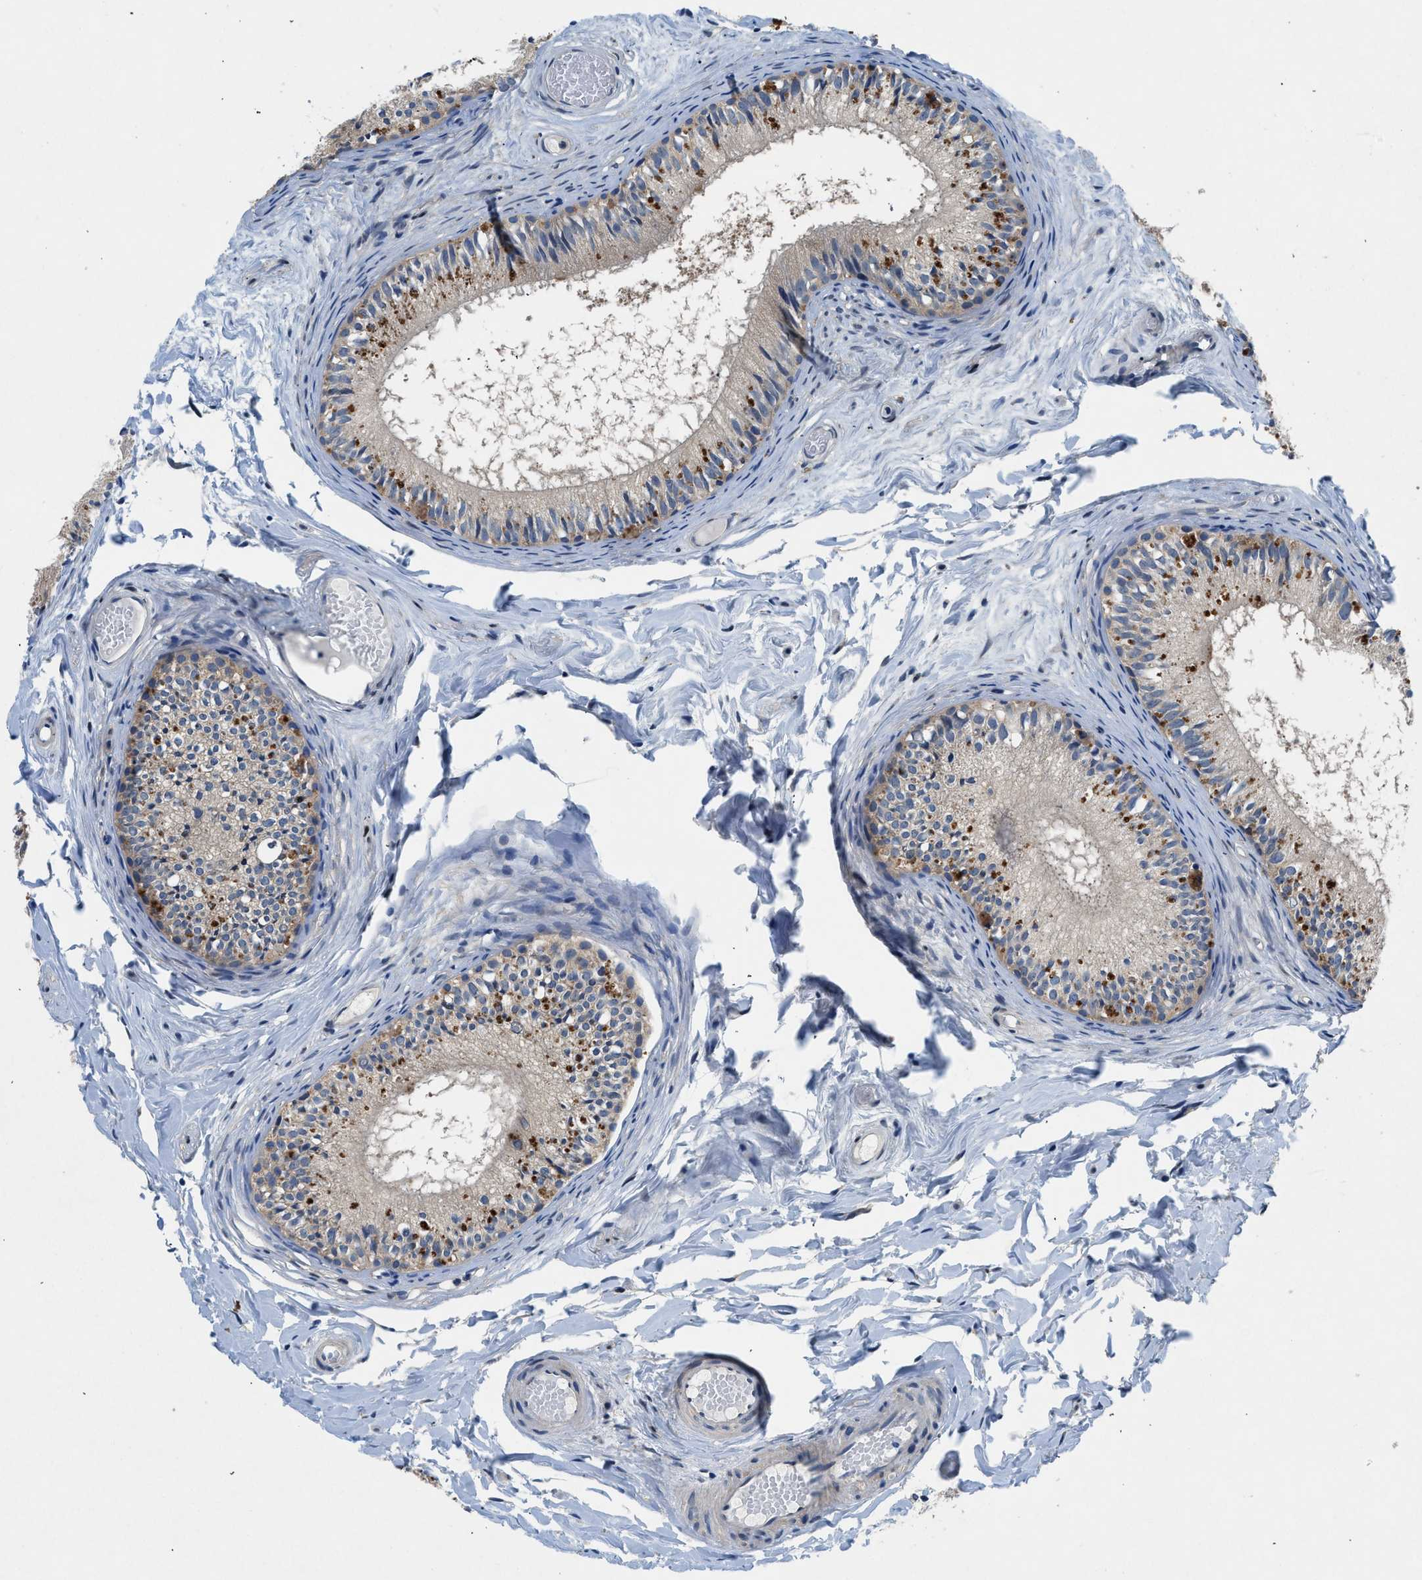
{"staining": {"intensity": "weak", "quantity": "<25%", "location": "cytoplasmic/membranous"}, "tissue": "epididymis", "cell_type": "Glandular cells", "image_type": "normal", "snomed": [{"axis": "morphology", "description": "Normal tissue, NOS"}, {"axis": "topography", "description": "Epididymis"}], "caption": "DAB immunohistochemical staining of unremarkable human epididymis reveals no significant expression in glandular cells.", "gene": "COPS2", "patient": {"sex": "male", "age": 46}}